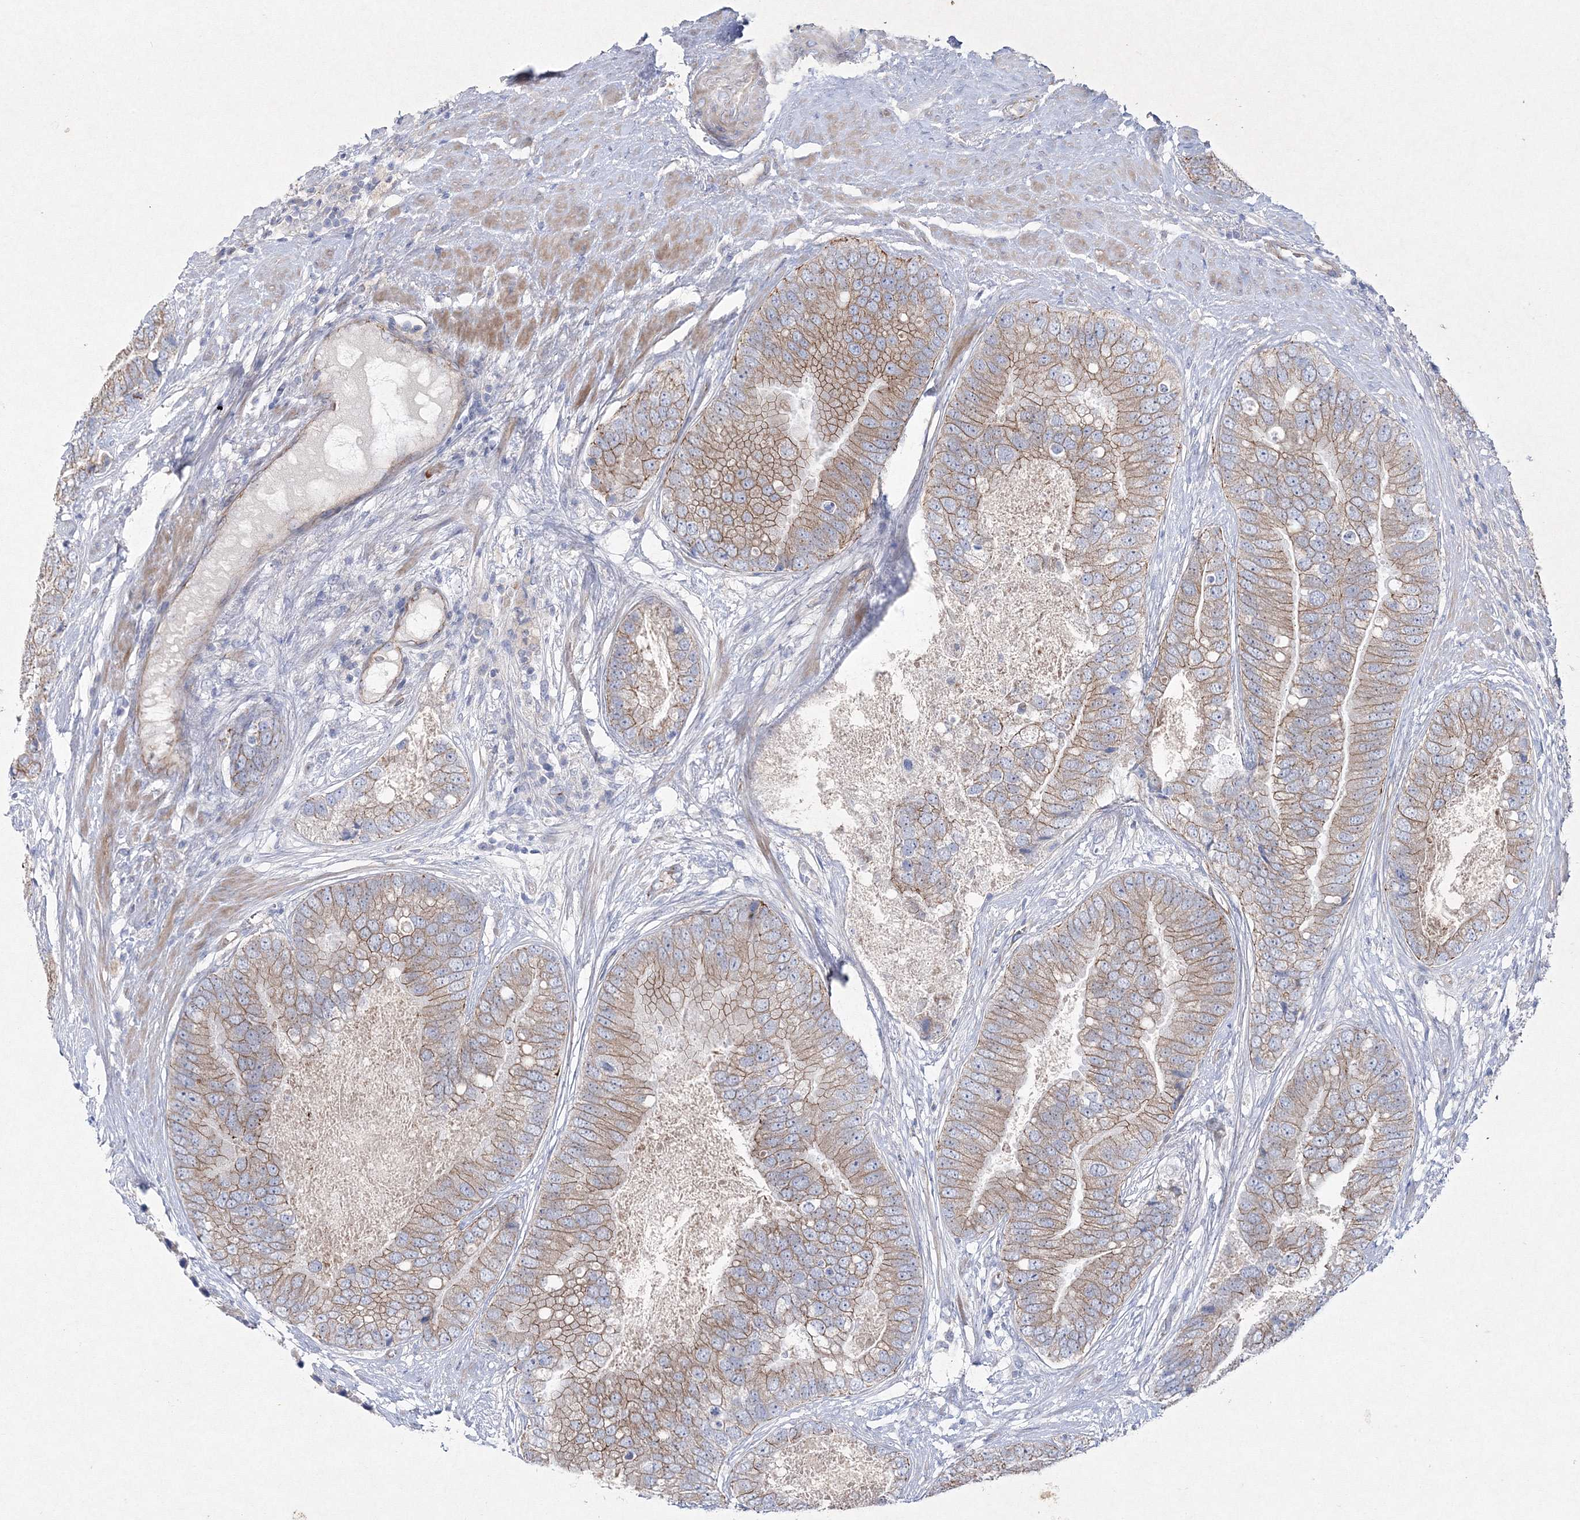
{"staining": {"intensity": "moderate", "quantity": ">75%", "location": "cytoplasmic/membranous"}, "tissue": "prostate cancer", "cell_type": "Tumor cells", "image_type": "cancer", "snomed": [{"axis": "morphology", "description": "Adenocarcinoma, High grade"}, {"axis": "topography", "description": "Prostate"}], "caption": "High-magnification brightfield microscopy of prostate cancer stained with DAB (3,3'-diaminobenzidine) (brown) and counterstained with hematoxylin (blue). tumor cells exhibit moderate cytoplasmic/membranous staining is seen in about>75% of cells. (Brightfield microscopy of DAB IHC at high magnification).", "gene": "NAA40", "patient": {"sex": "male", "age": 70}}